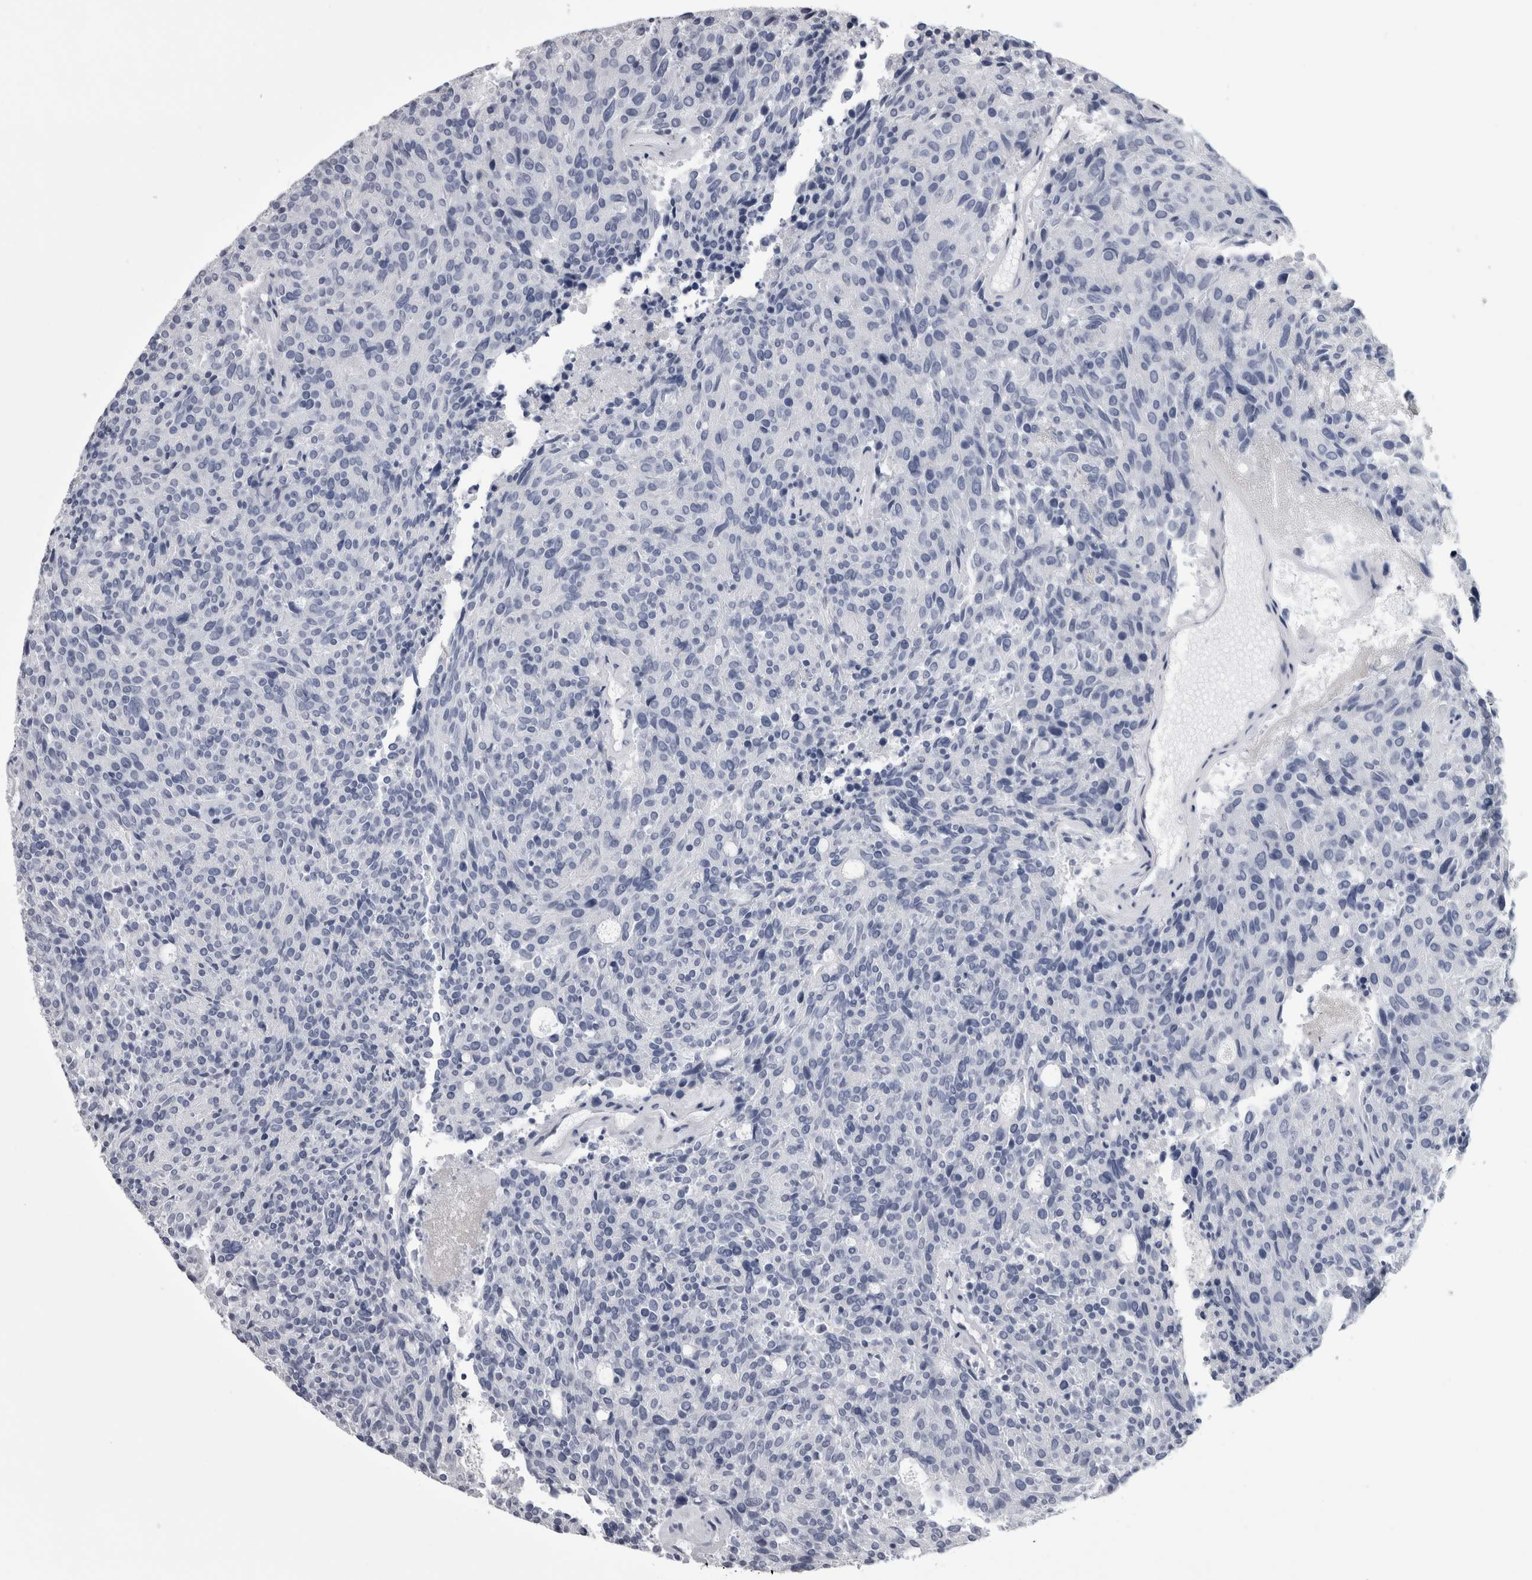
{"staining": {"intensity": "negative", "quantity": "none", "location": "none"}, "tissue": "carcinoid", "cell_type": "Tumor cells", "image_type": "cancer", "snomed": [{"axis": "morphology", "description": "Carcinoid, malignant, NOS"}, {"axis": "topography", "description": "Pancreas"}], "caption": "There is no significant positivity in tumor cells of carcinoid.", "gene": "AFMID", "patient": {"sex": "female", "age": 54}}